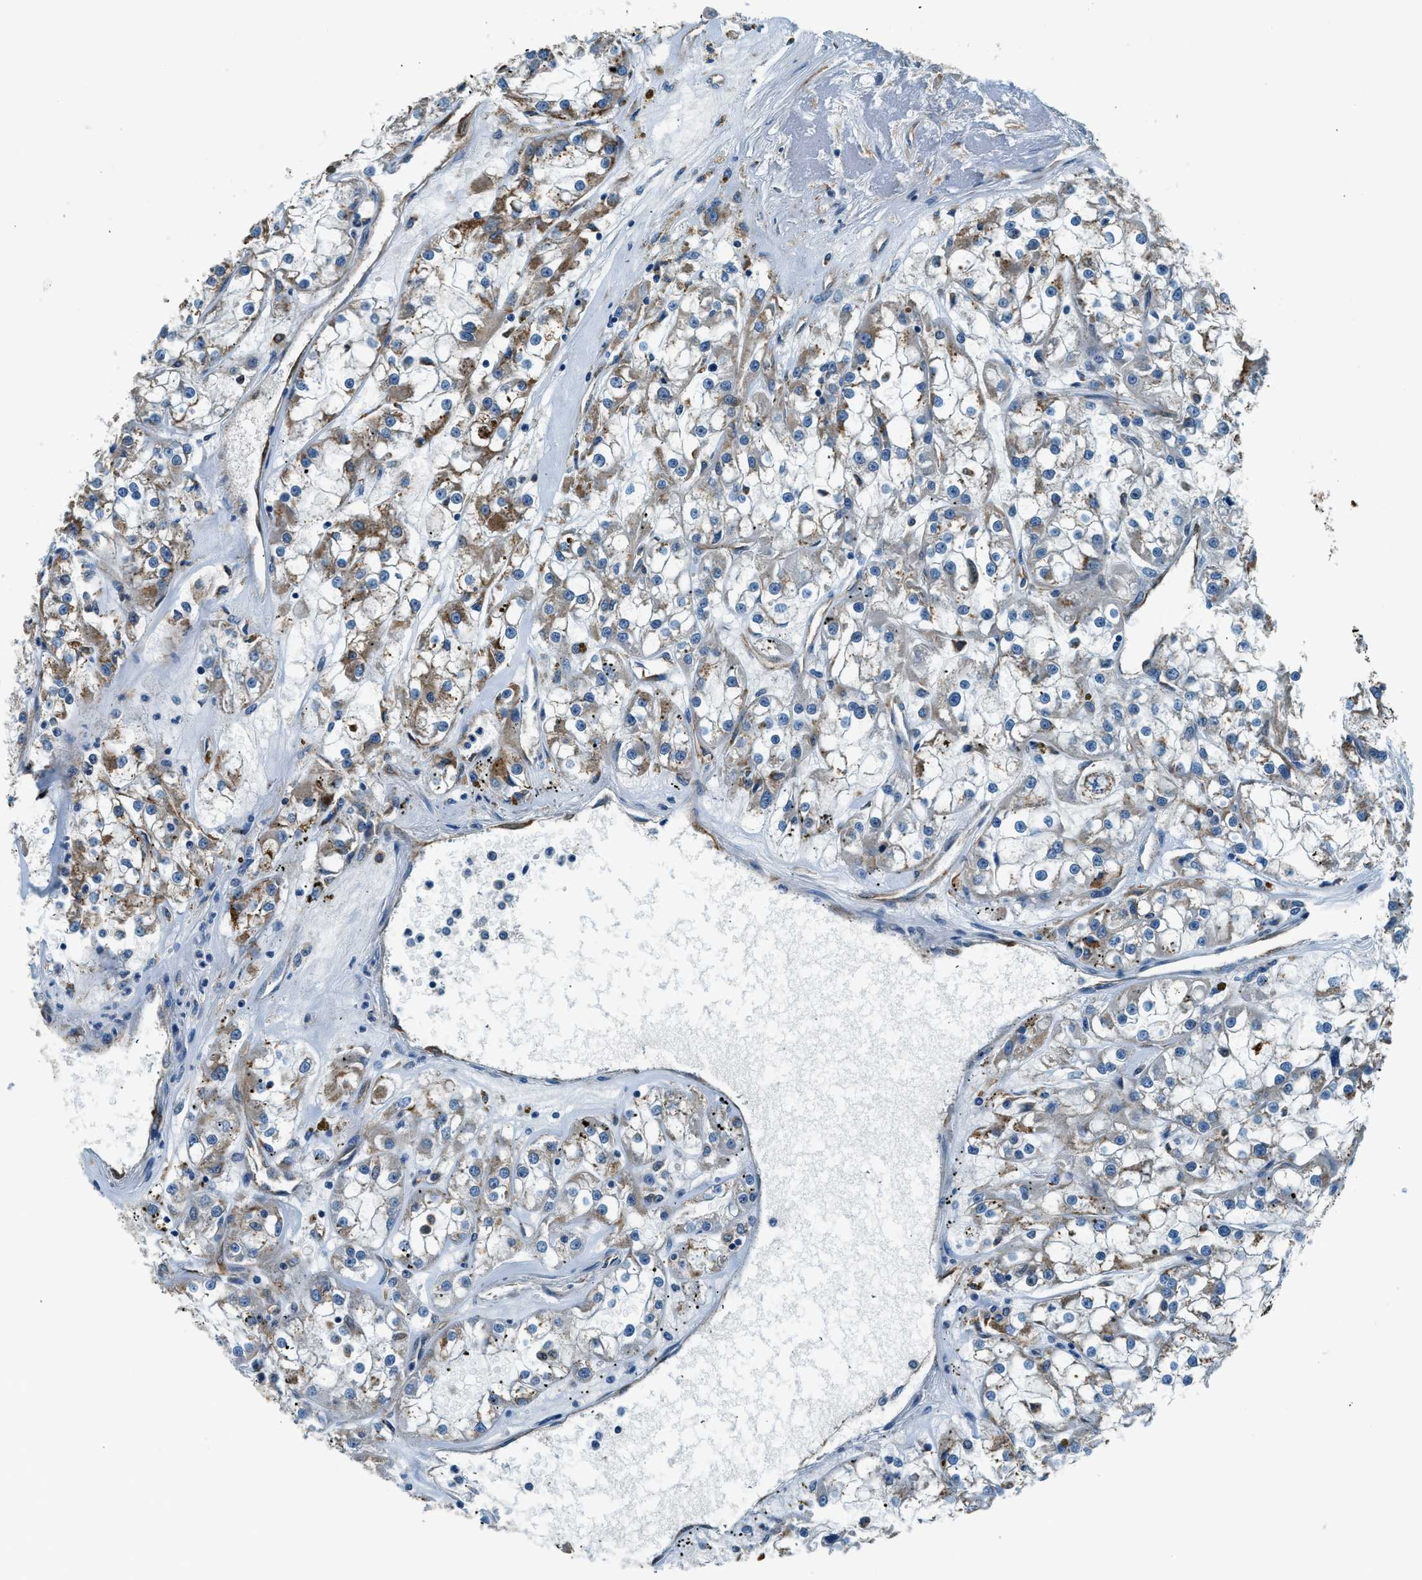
{"staining": {"intensity": "moderate", "quantity": "25%-75%", "location": "cytoplasmic/membranous"}, "tissue": "renal cancer", "cell_type": "Tumor cells", "image_type": "cancer", "snomed": [{"axis": "morphology", "description": "Adenocarcinoma, NOS"}, {"axis": "topography", "description": "Kidney"}], "caption": "Immunohistochemical staining of adenocarcinoma (renal) displays moderate cytoplasmic/membranous protein expression in approximately 25%-75% of tumor cells.", "gene": "SLC19A2", "patient": {"sex": "female", "age": 52}}